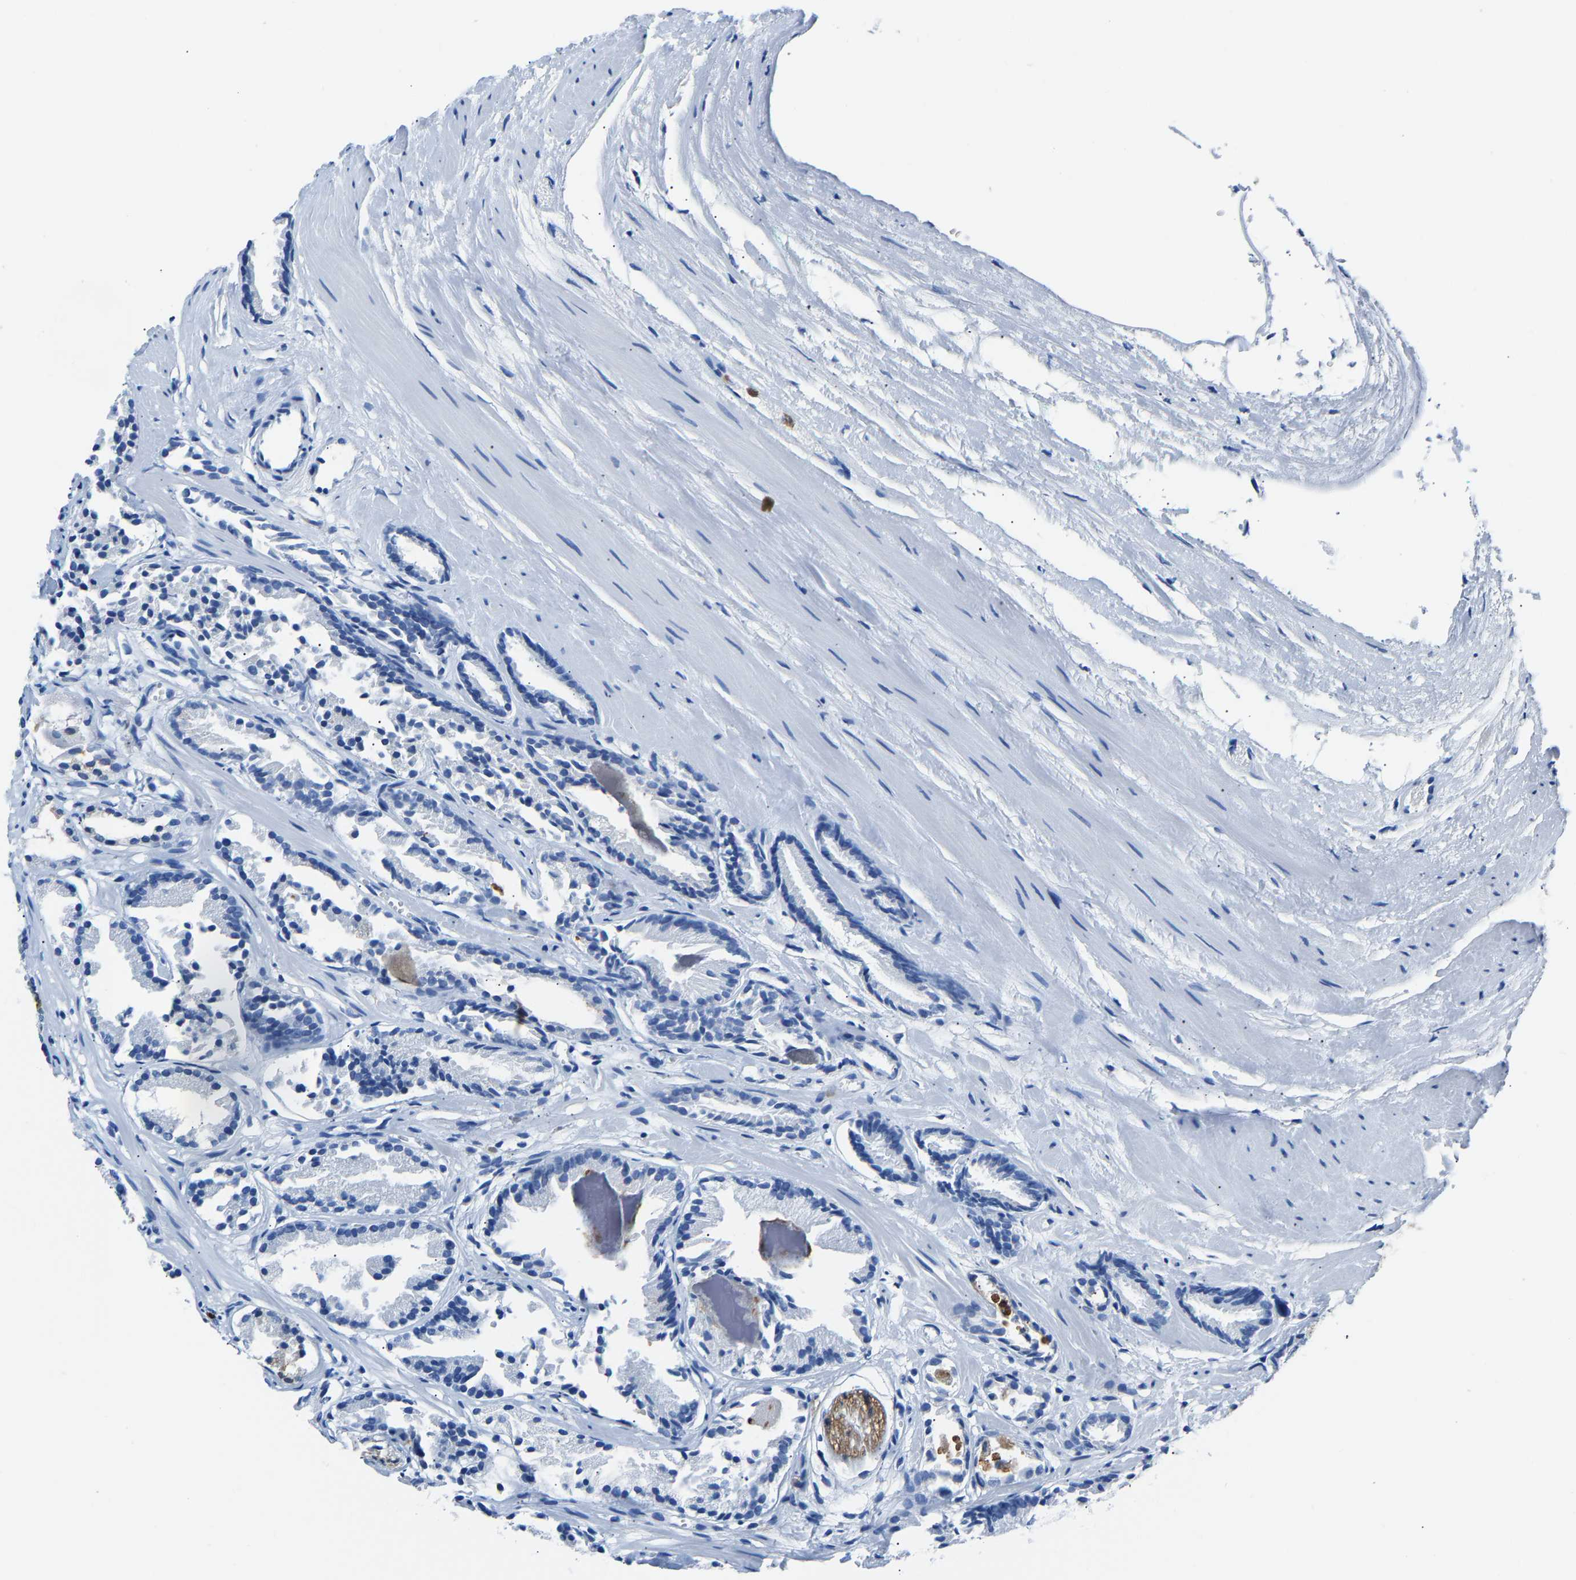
{"staining": {"intensity": "negative", "quantity": "none", "location": "none"}, "tissue": "prostate cancer", "cell_type": "Tumor cells", "image_type": "cancer", "snomed": [{"axis": "morphology", "description": "Adenocarcinoma, Low grade"}, {"axis": "topography", "description": "Prostate"}], "caption": "Tumor cells show no significant staining in prostate cancer. (Immunohistochemistry, brightfield microscopy, high magnification).", "gene": "S100P", "patient": {"sex": "male", "age": 51}}